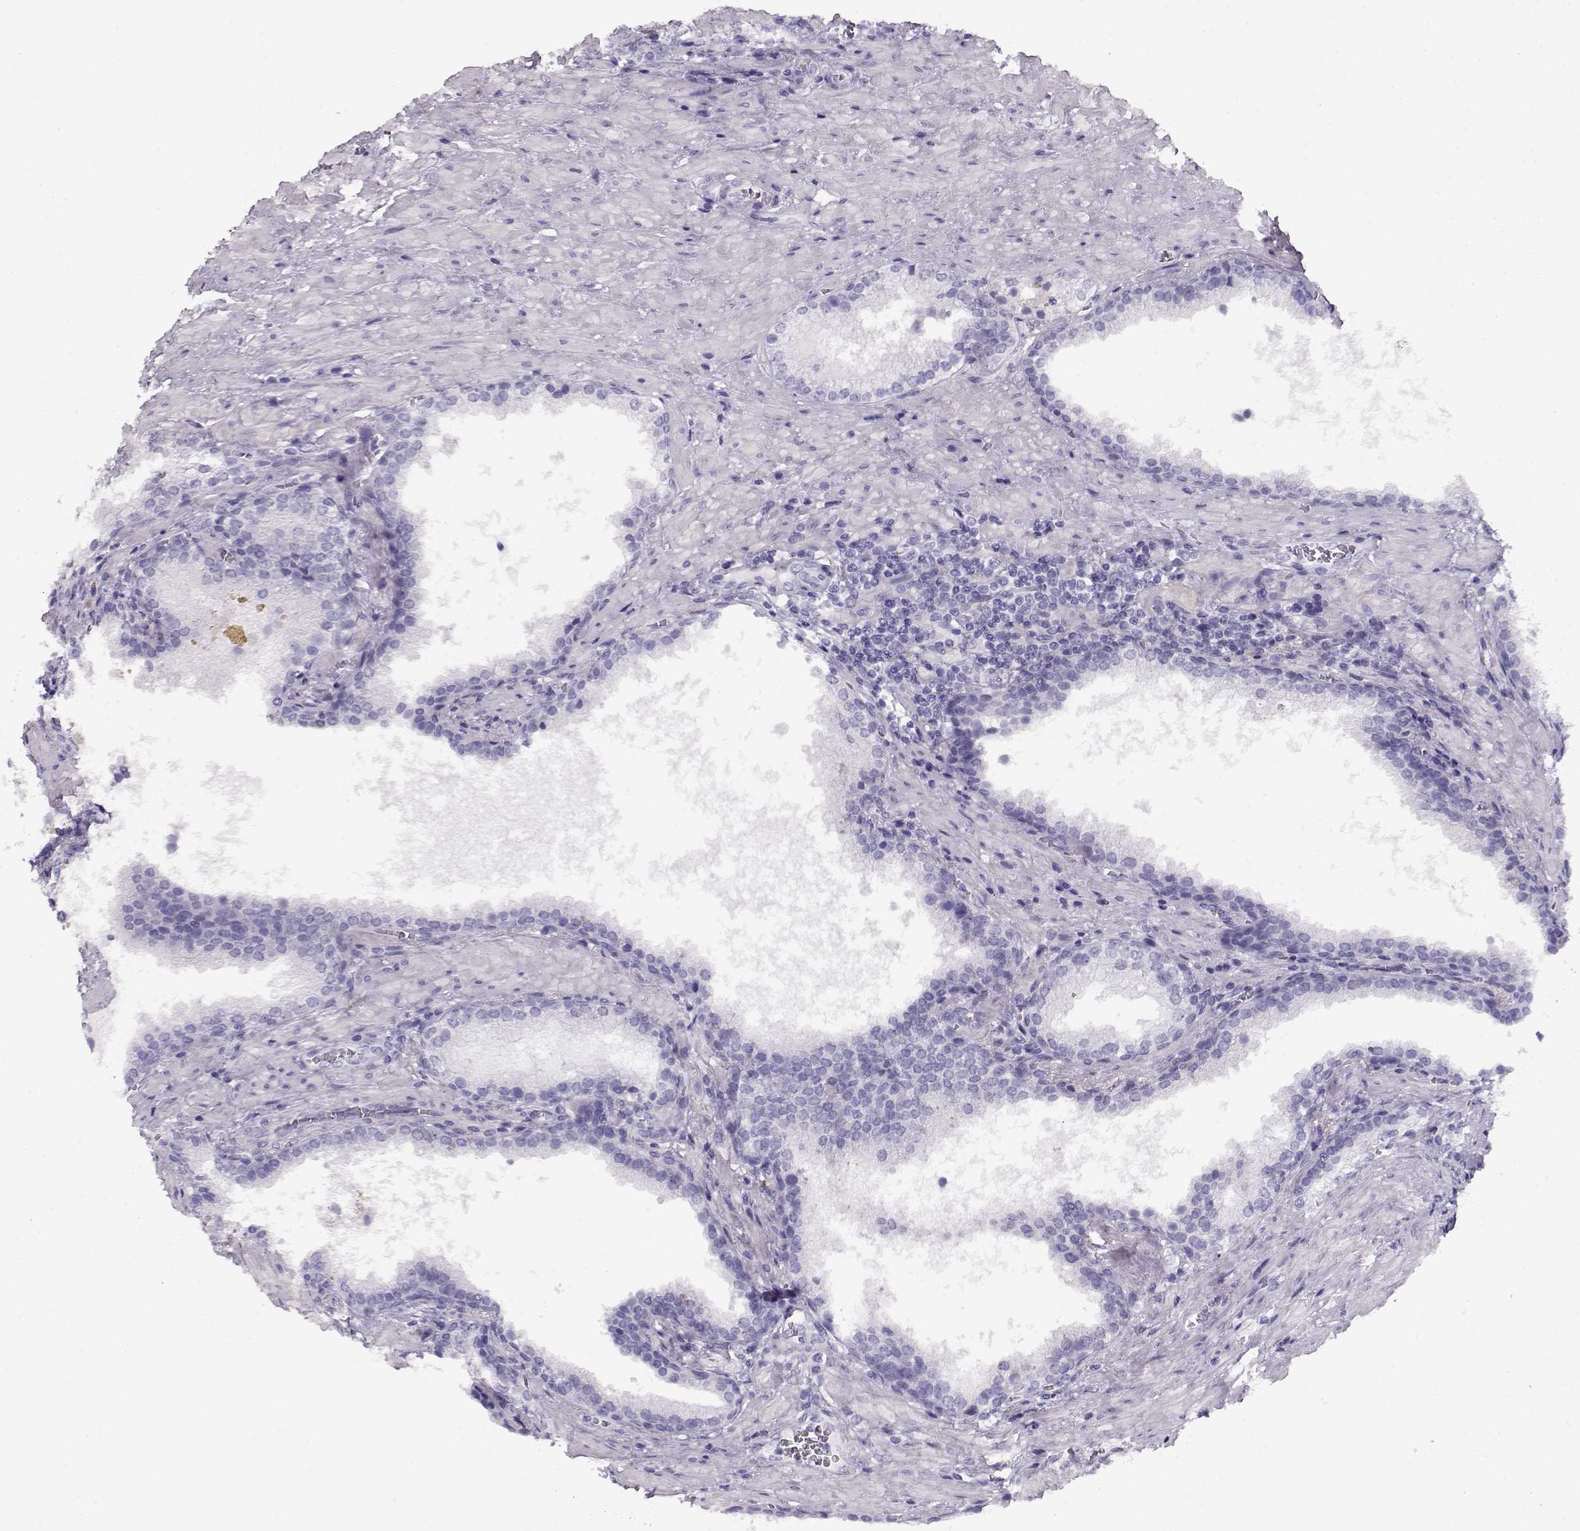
{"staining": {"intensity": "negative", "quantity": "none", "location": "none"}, "tissue": "prostate cancer", "cell_type": "Tumor cells", "image_type": "cancer", "snomed": [{"axis": "morphology", "description": "Adenocarcinoma, NOS"}, {"axis": "topography", "description": "Prostate and seminal vesicle, NOS"}], "caption": "The image exhibits no significant positivity in tumor cells of prostate cancer.", "gene": "ACTN2", "patient": {"sex": "male", "age": 63}}